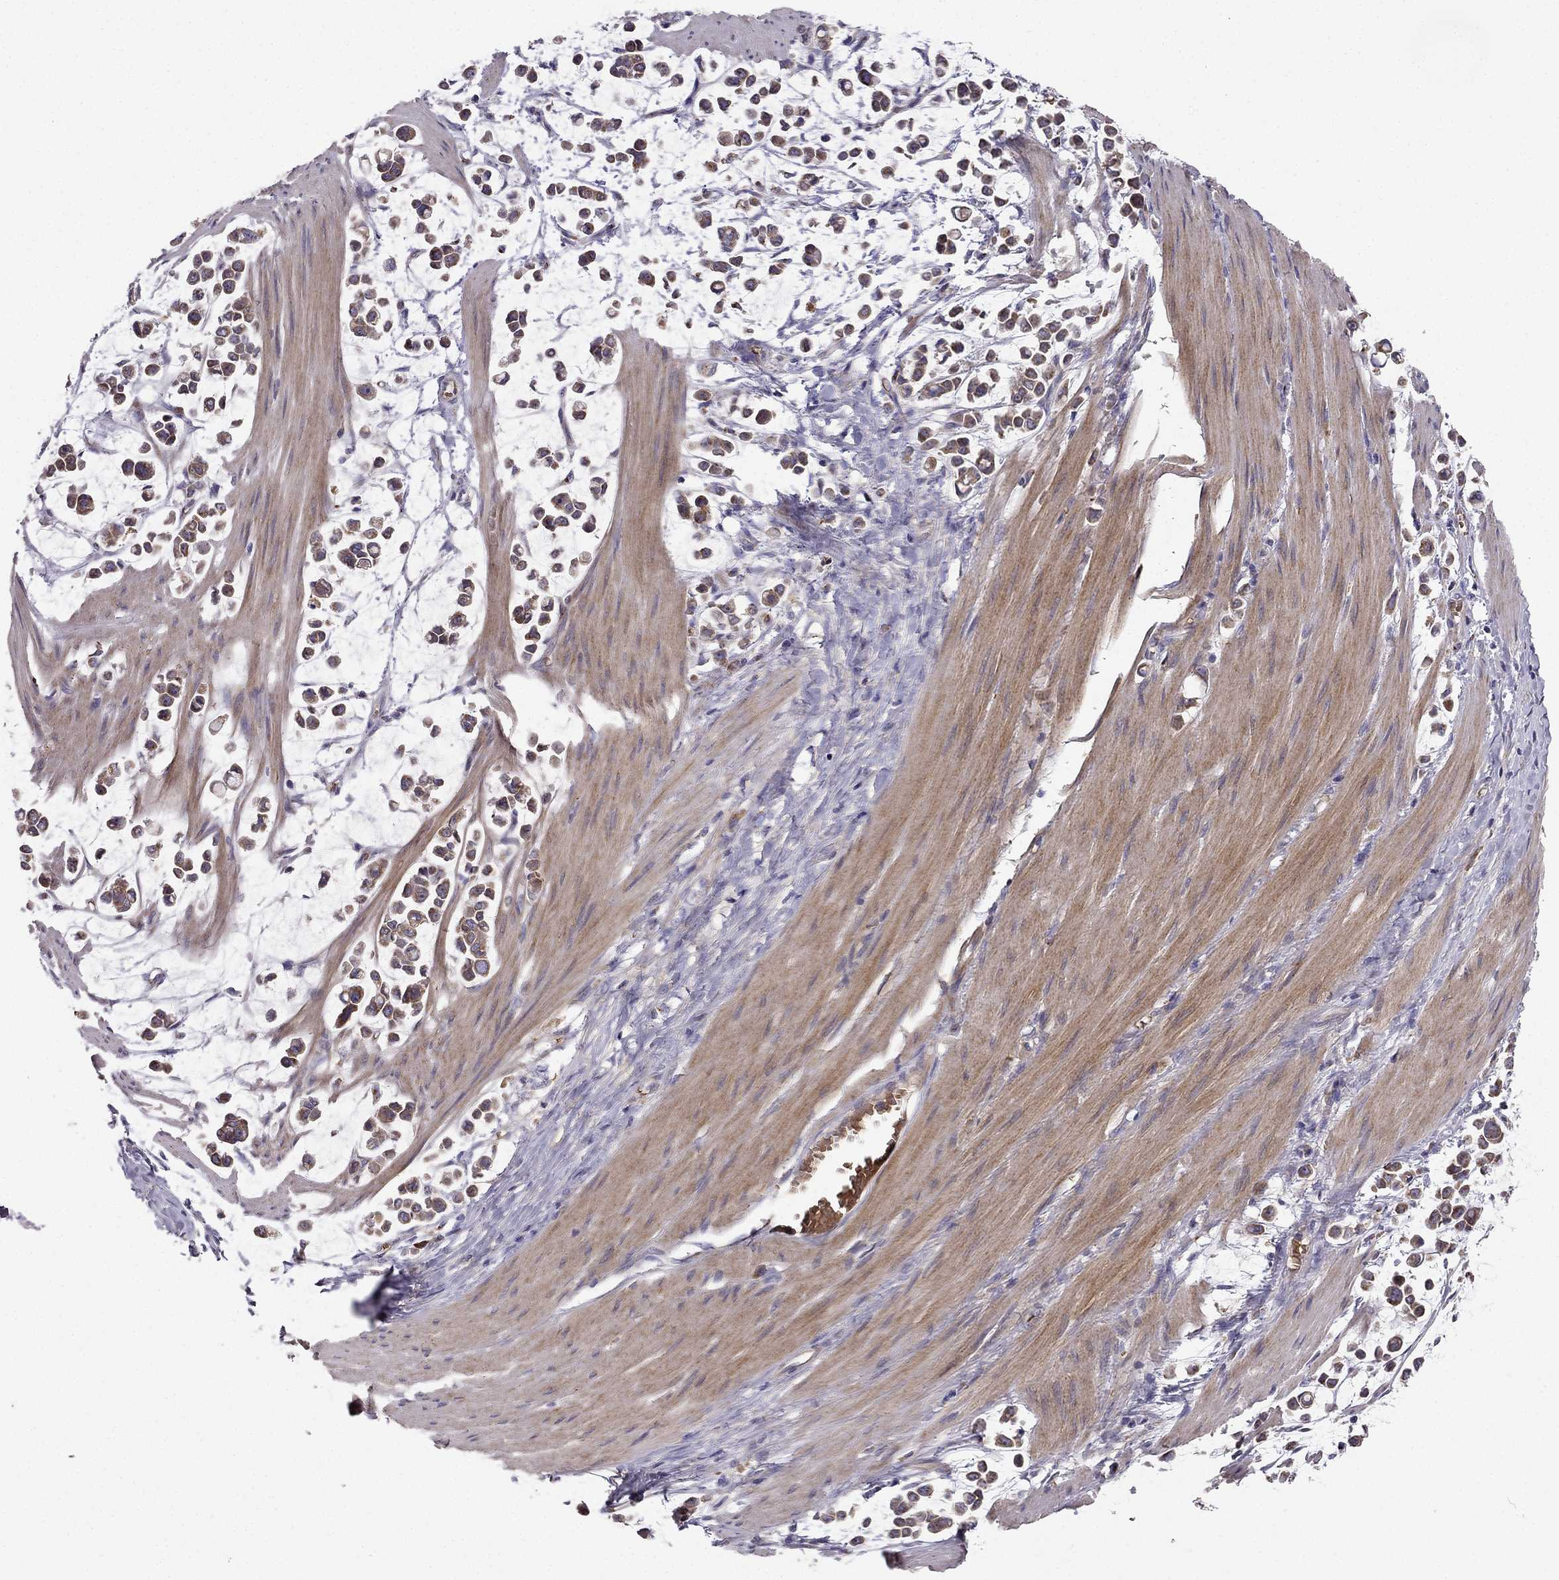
{"staining": {"intensity": "moderate", "quantity": "25%-75%", "location": "cytoplasmic/membranous"}, "tissue": "stomach cancer", "cell_type": "Tumor cells", "image_type": "cancer", "snomed": [{"axis": "morphology", "description": "Adenocarcinoma, NOS"}, {"axis": "topography", "description": "Stomach"}], "caption": "The immunohistochemical stain shows moderate cytoplasmic/membranous staining in tumor cells of stomach cancer (adenocarcinoma) tissue.", "gene": "B4GALT7", "patient": {"sex": "male", "age": 82}}